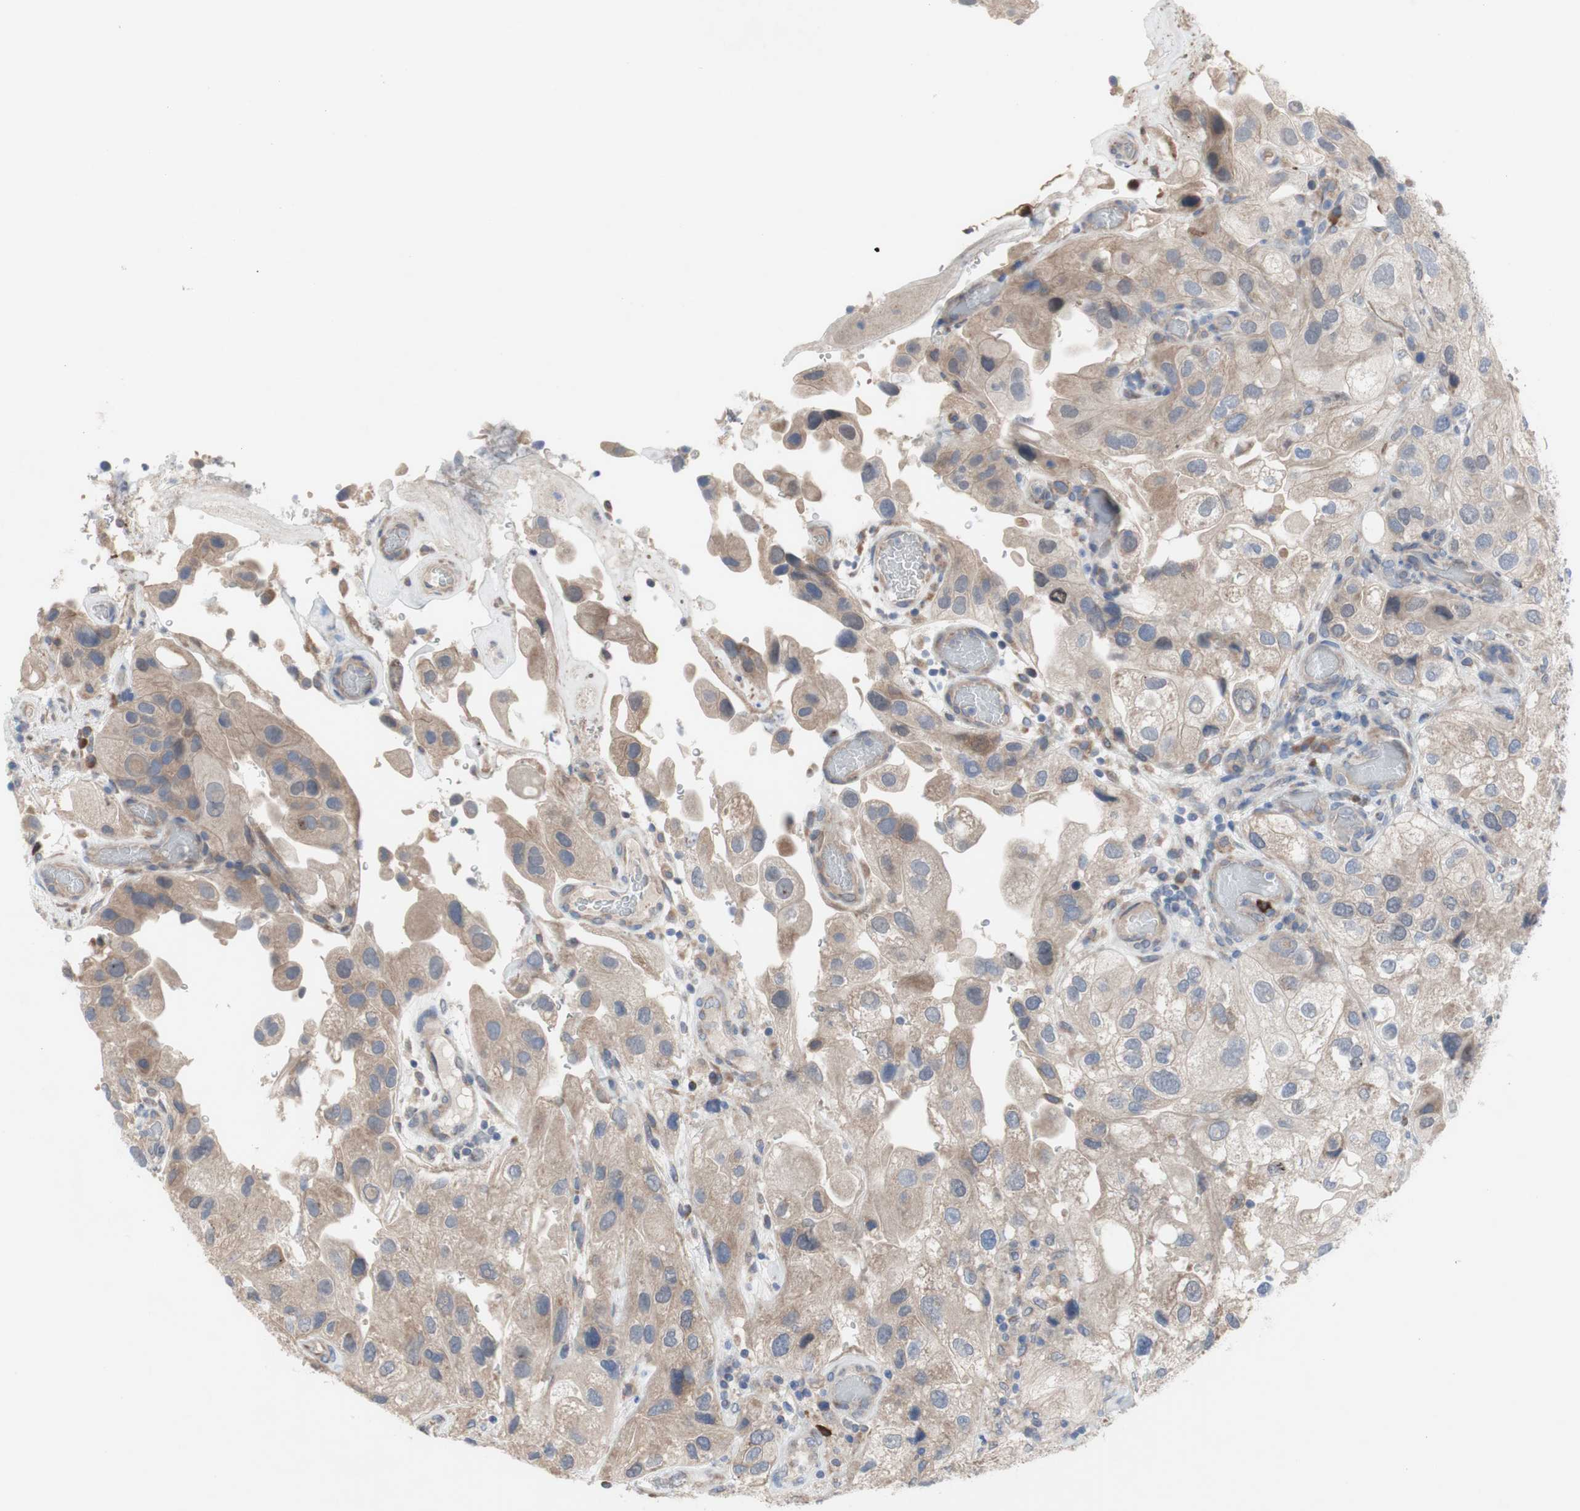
{"staining": {"intensity": "weak", "quantity": ">75%", "location": "cytoplasmic/membranous"}, "tissue": "urothelial cancer", "cell_type": "Tumor cells", "image_type": "cancer", "snomed": [{"axis": "morphology", "description": "Urothelial carcinoma, High grade"}, {"axis": "topography", "description": "Urinary bladder"}], "caption": "About >75% of tumor cells in high-grade urothelial carcinoma show weak cytoplasmic/membranous protein positivity as visualized by brown immunohistochemical staining.", "gene": "TTC14", "patient": {"sex": "female", "age": 64}}